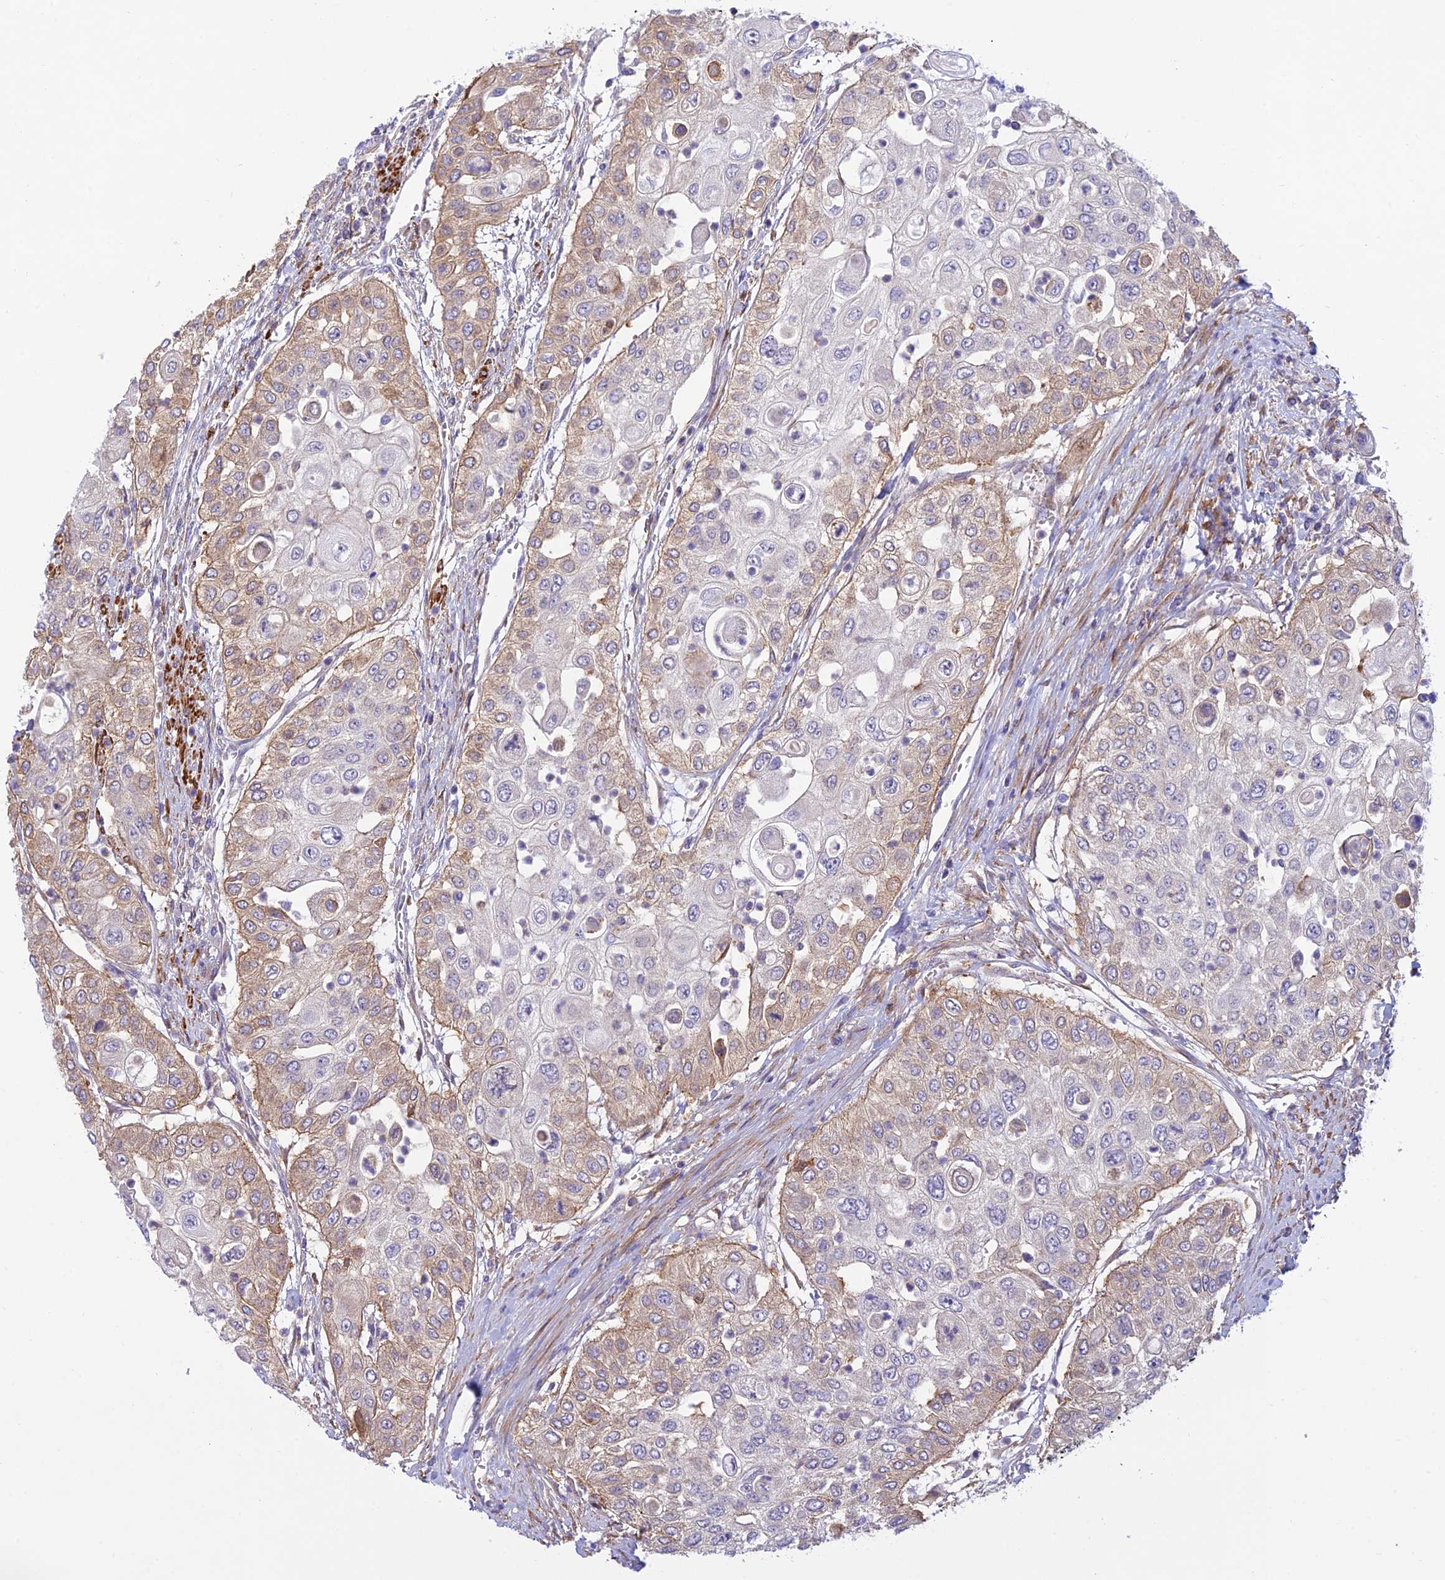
{"staining": {"intensity": "weak", "quantity": "<25%", "location": "cytoplasmic/membranous"}, "tissue": "urothelial cancer", "cell_type": "Tumor cells", "image_type": "cancer", "snomed": [{"axis": "morphology", "description": "Urothelial carcinoma, High grade"}, {"axis": "topography", "description": "Urinary bladder"}], "caption": "An IHC histopathology image of high-grade urothelial carcinoma is shown. There is no staining in tumor cells of high-grade urothelial carcinoma. (Immunohistochemistry (ihc), brightfield microscopy, high magnification).", "gene": "FBXW4", "patient": {"sex": "female", "age": 79}}